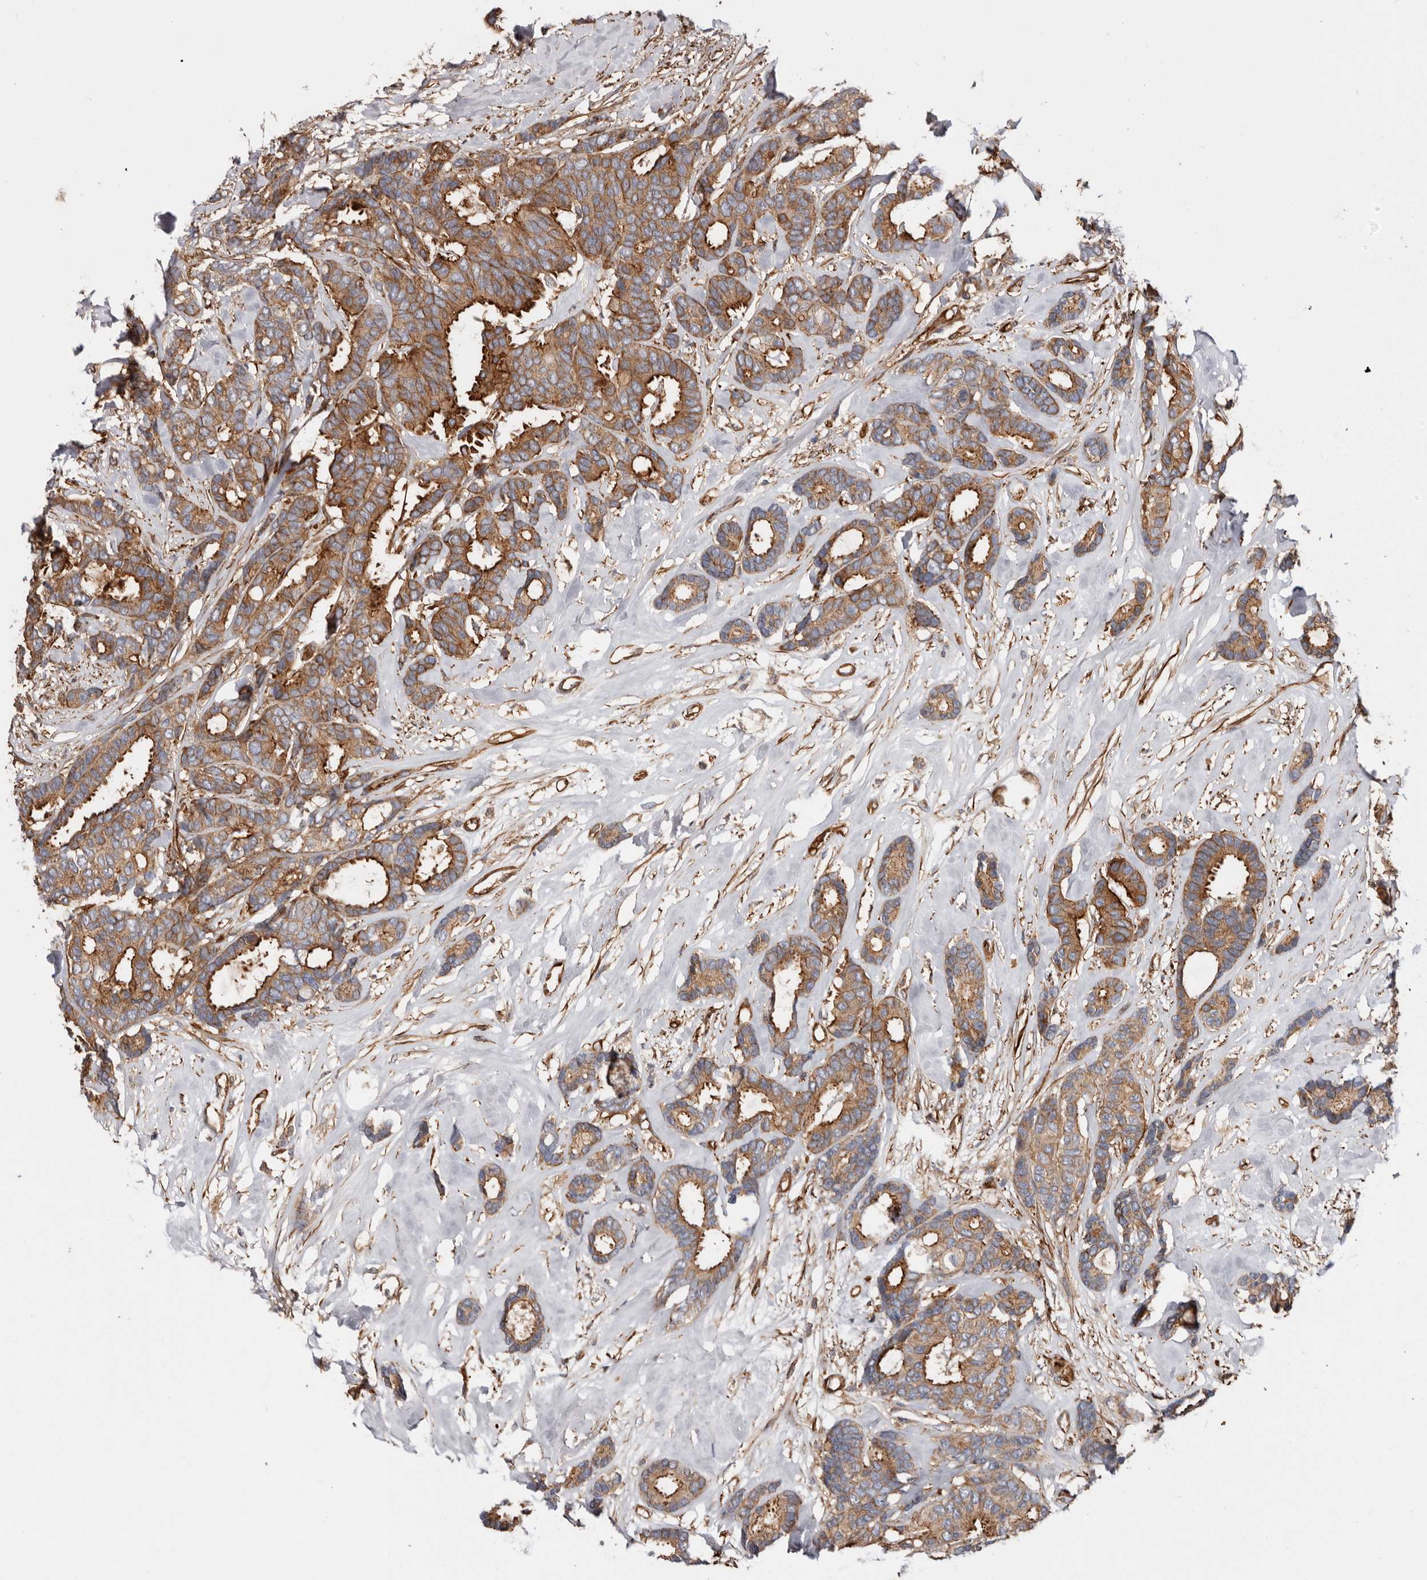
{"staining": {"intensity": "strong", "quantity": ">75%", "location": "cytoplasmic/membranous"}, "tissue": "breast cancer", "cell_type": "Tumor cells", "image_type": "cancer", "snomed": [{"axis": "morphology", "description": "Duct carcinoma"}, {"axis": "topography", "description": "Breast"}], "caption": "There is high levels of strong cytoplasmic/membranous positivity in tumor cells of intraductal carcinoma (breast), as demonstrated by immunohistochemical staining (brown color).", "gene": "TMC7", "patient": {"sex": "female", "age": 87}}